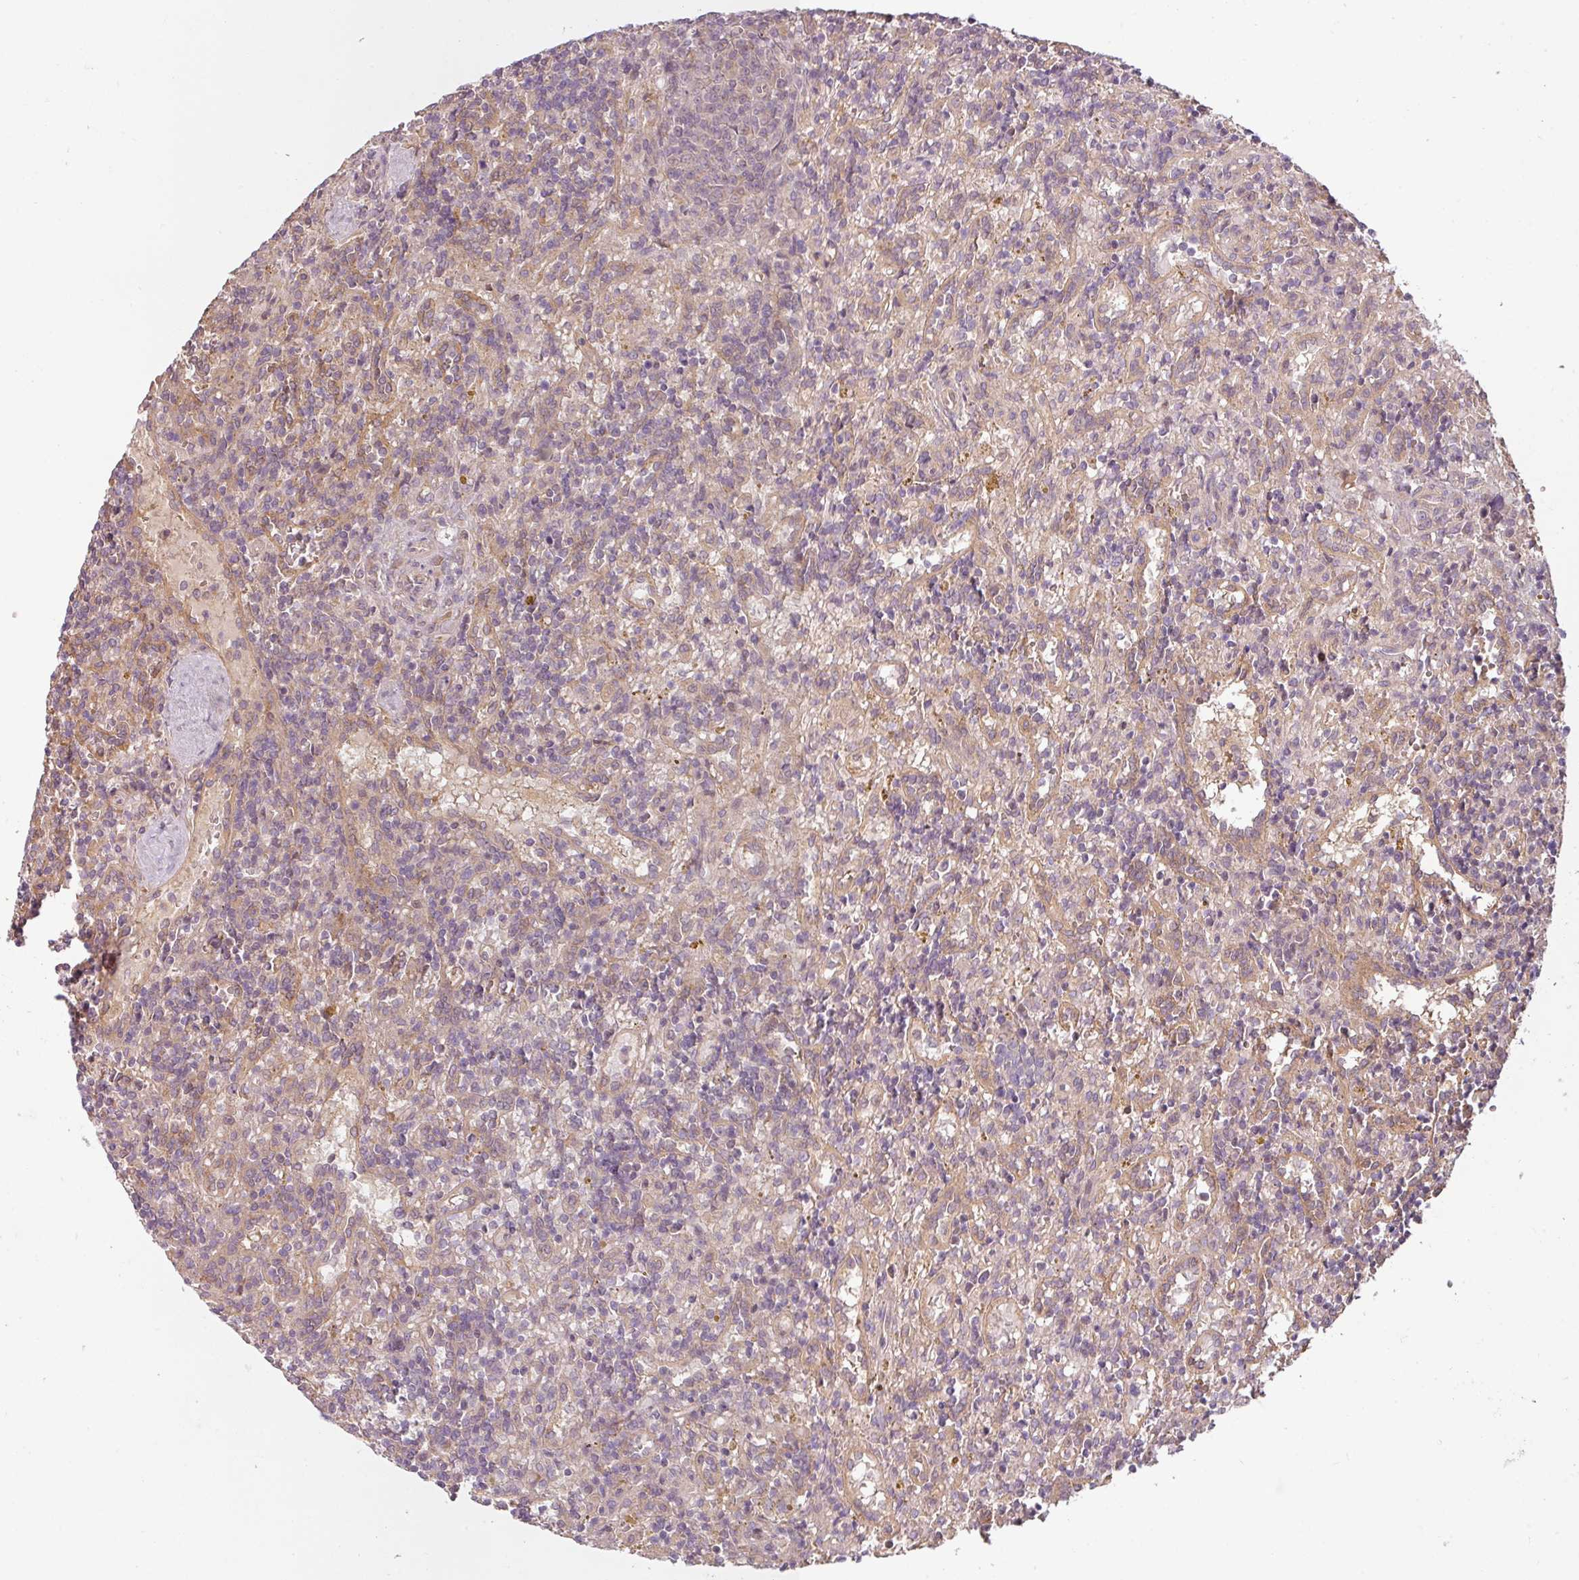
{"staining": {"intensity": "negative", "quantity": "none", "location": "none"}, "tissue": "lymphoma", "cell_type": "Tumor cells", "image_type": "cancer", "snomed": [{"axis": "morphology", "description": "Malignant lymphoma, non-Hodgkin's type, Low grade"}, {"axis": "topography", "description": "Spleen"}], "caption": "IHC histopathology image of neoplastic tissue: low-grade malignant lymphoma, non-Hodgkin's type stained with DAB shows no significant protein expression in tumor cells.", "gene": "RNF31", "patient": {"sex": "male", "age": 67}}